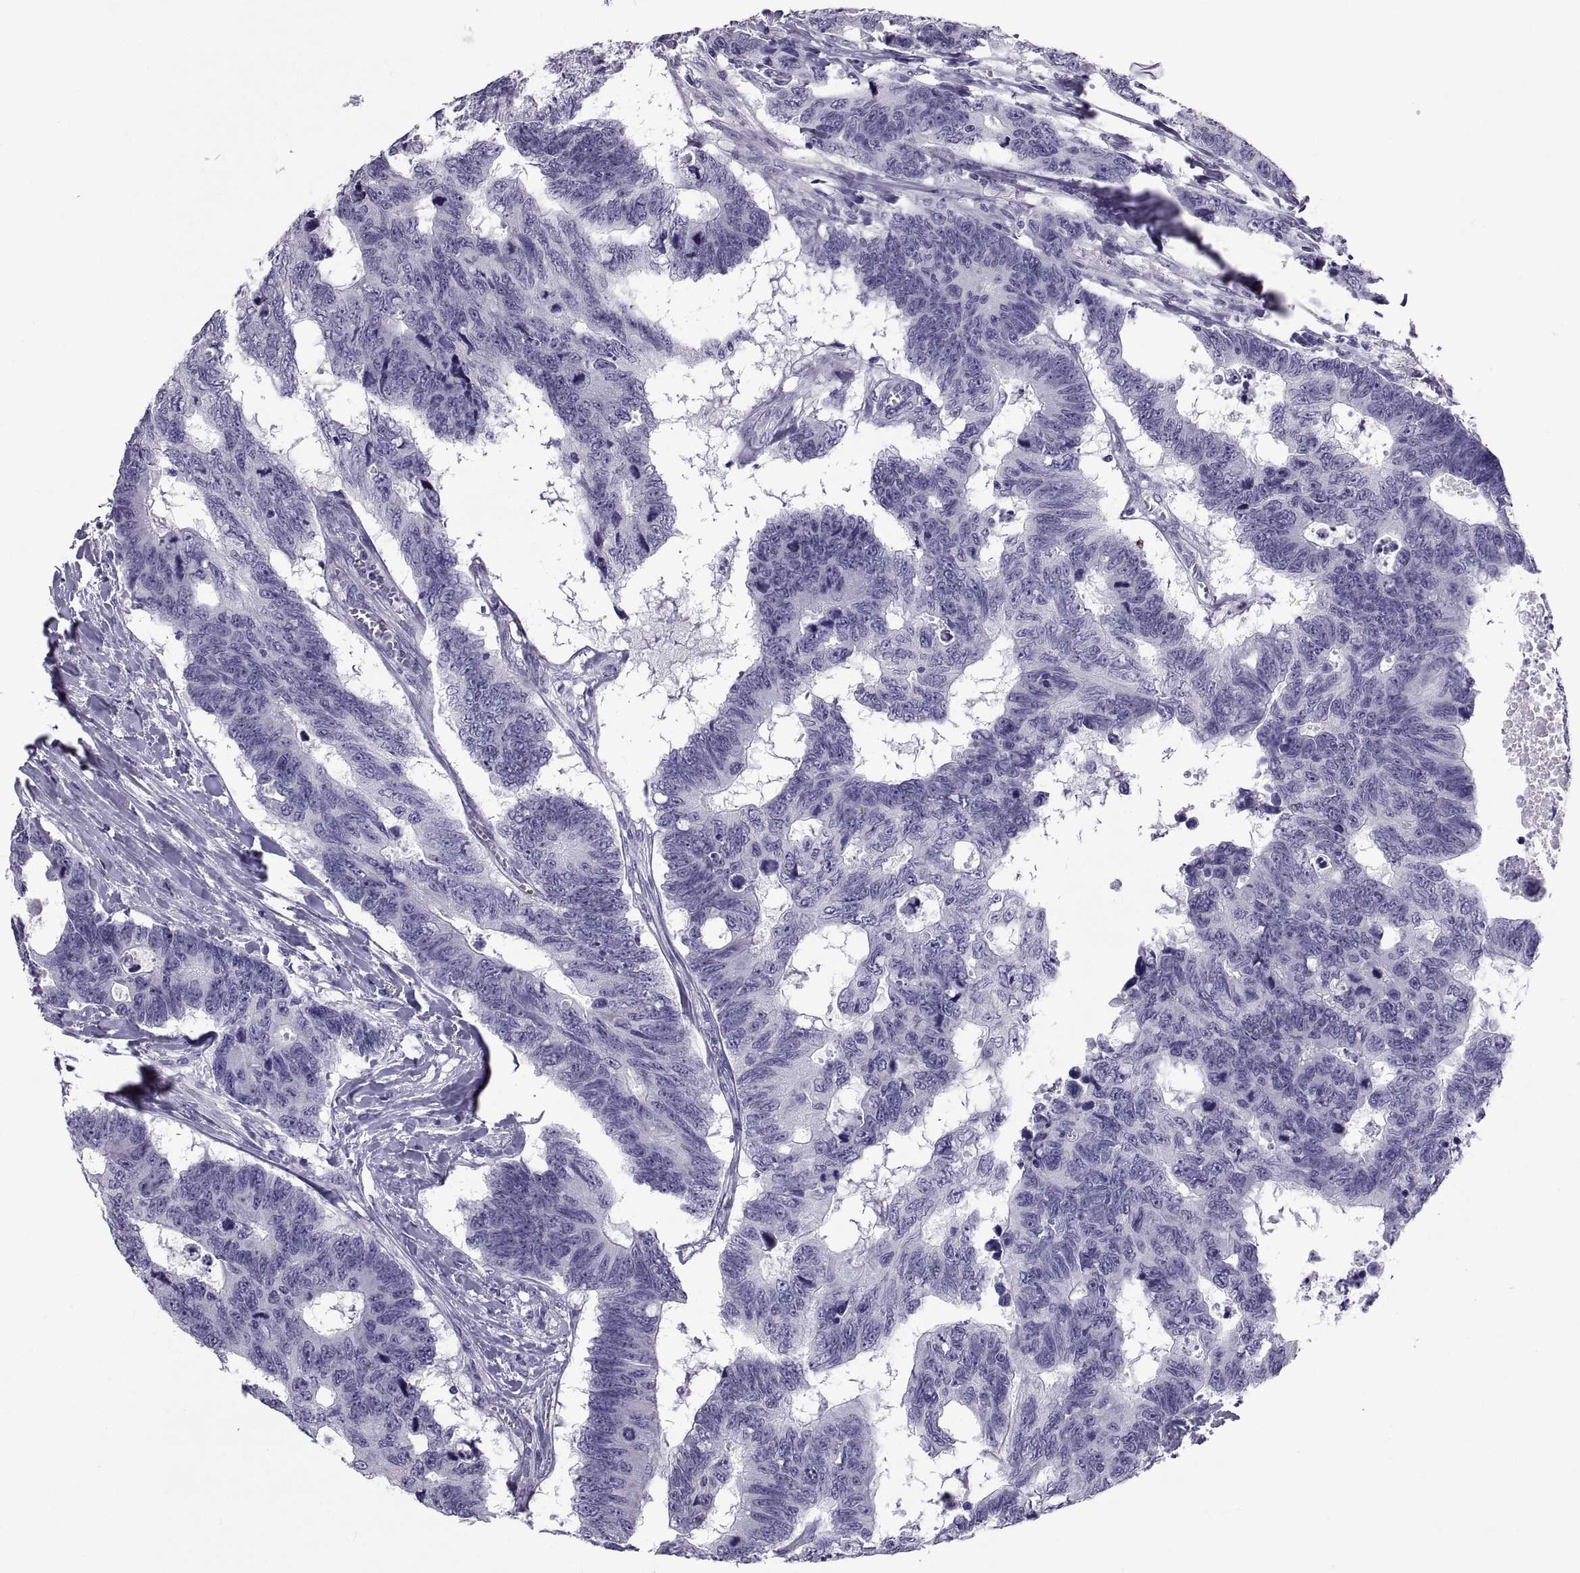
{"staining": {"intensity": "negative", "quantity": "none", "location": "none"}, "tissue": "colorectal cancer", "cell_type": "Tumor cells", "image_type": "cancer", "snomed": [{"axis": "morphology", "description": "Adenocarcinoma, NOS"}, {"axis": "topography", "description": "Colon"}], "caption": "Colorectal adenocarcinoma was stained to show a protein in brown. There is no significant staining in tumor cells.", "gene": "PCSK1N", "patient": {"sex": "female", "age": 77}}